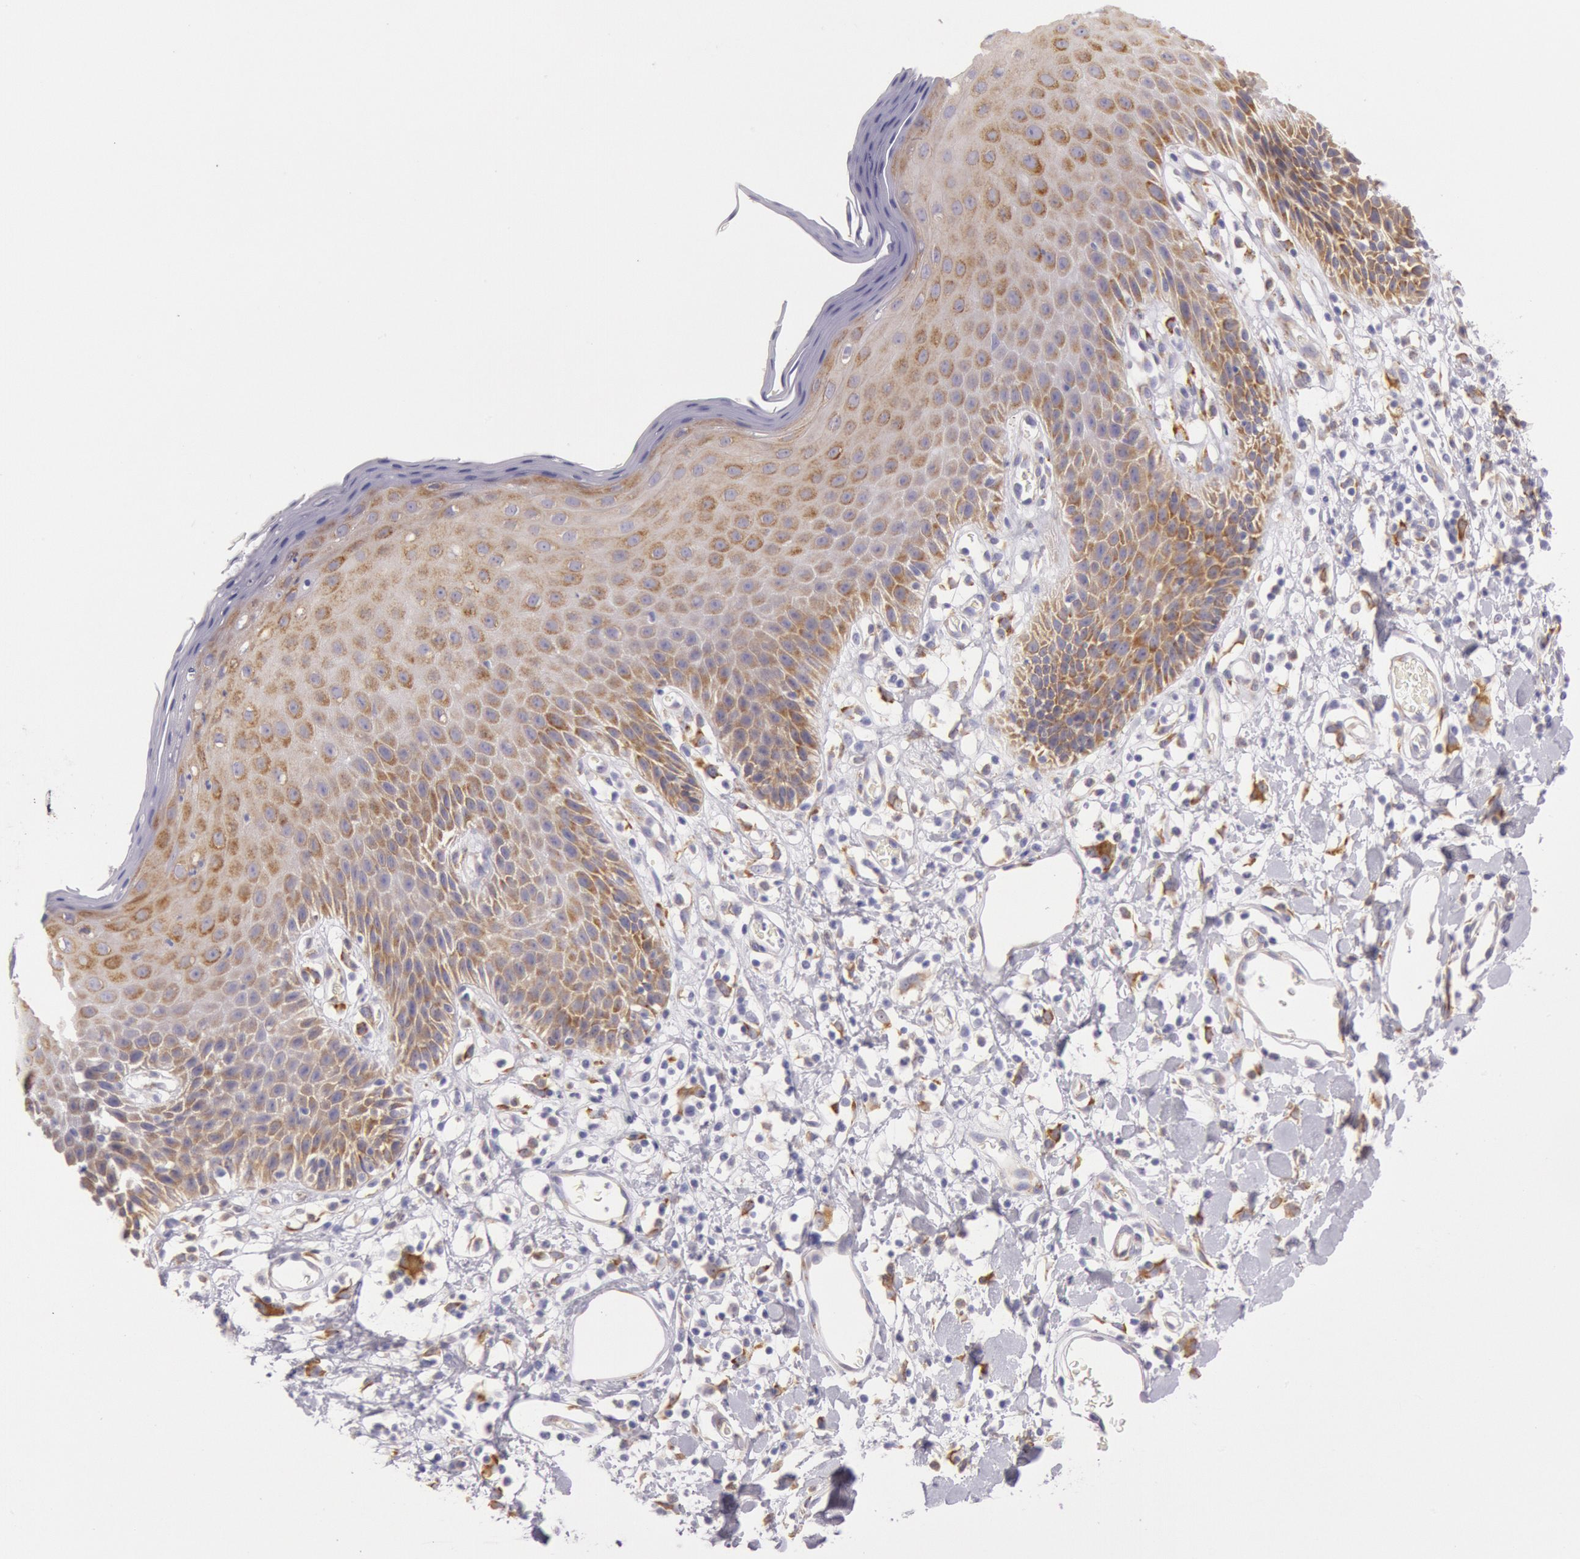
{"staining": {"intensity": "weak", "quantity": ">75%", "location": "cytoplasmic/membranous"}, "tissue": "skin", "cell_type": "Epidermal cells", "image_type": "normal", "snomed": [{"axis": "morphology", "description": "Normal tissue, NOS"}, {"axis": "topography", "description": "Vulva"}, {"axis": "topography", "description": "Peripheral nerve tissue"}], "caption": "Skin stained with IHC shows weak cytoplasmic/membranous staining in approximately >75% of epidermal cells. (Brightfield microscopy of DAB IHC at high magnification).", "gene": "CIDEB", "patient": {"sex": "female", "age": 68}}